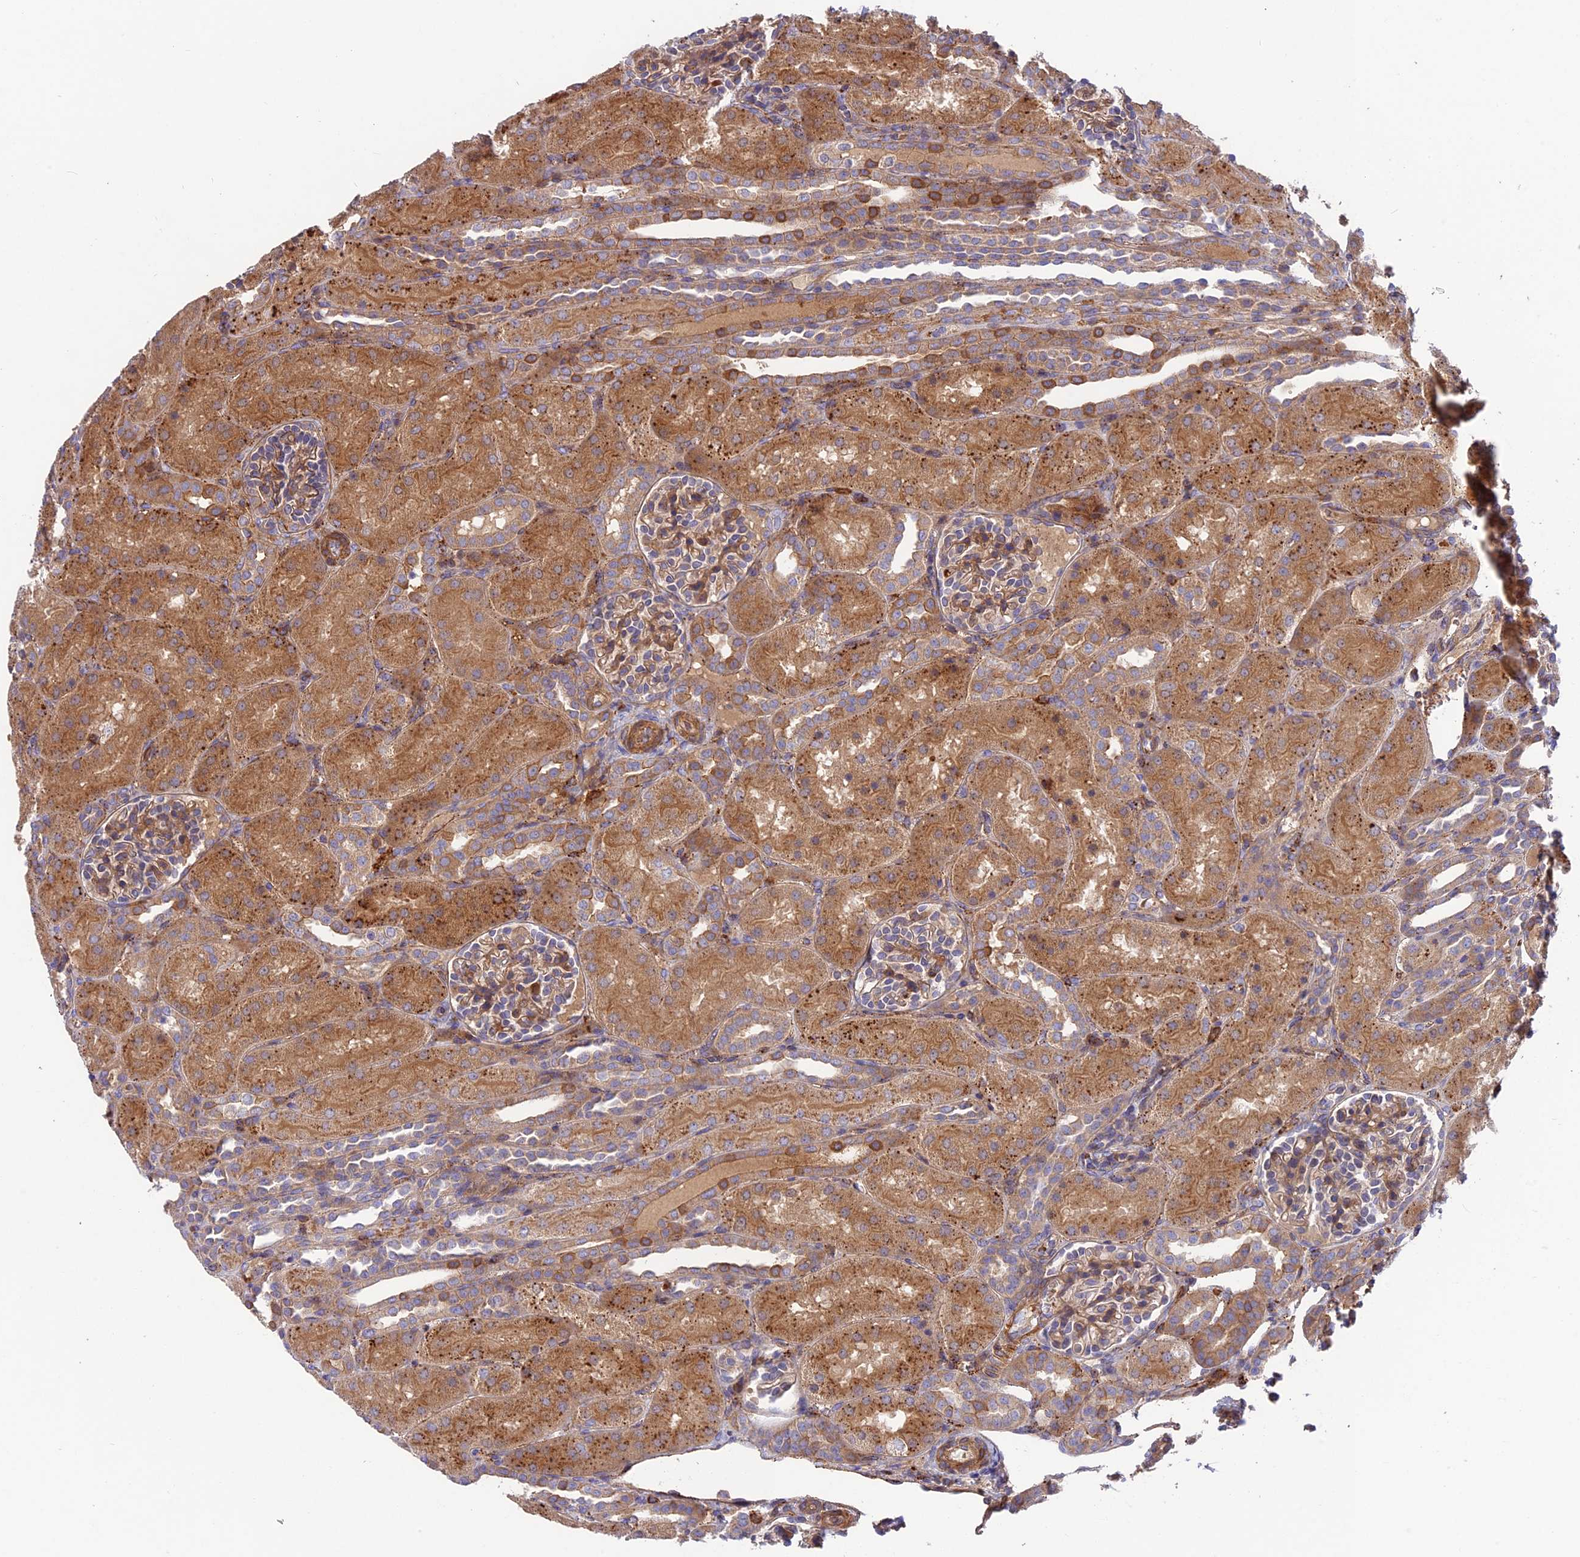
{"staining": {"intensity": "moderate", "quantity": "25%-75%", "location": "cytoplasmic/membranous"}, "tissue": "kidney", "cell_type": "Cells in glomeruli", "image_type": "normal", "snomed": [{"axis": "morphology", "description": "Normal tissue, NOS"}, {"axis": "topography", "description": "Kidney"}], "caption": "Moderate cytoplasmic/membranous protein positivity is seen in approximately 25%-75% of cells in glomeruli in kidney.", "gene": "CPNE7", "patient": {"sex": "male", "age": 1}}